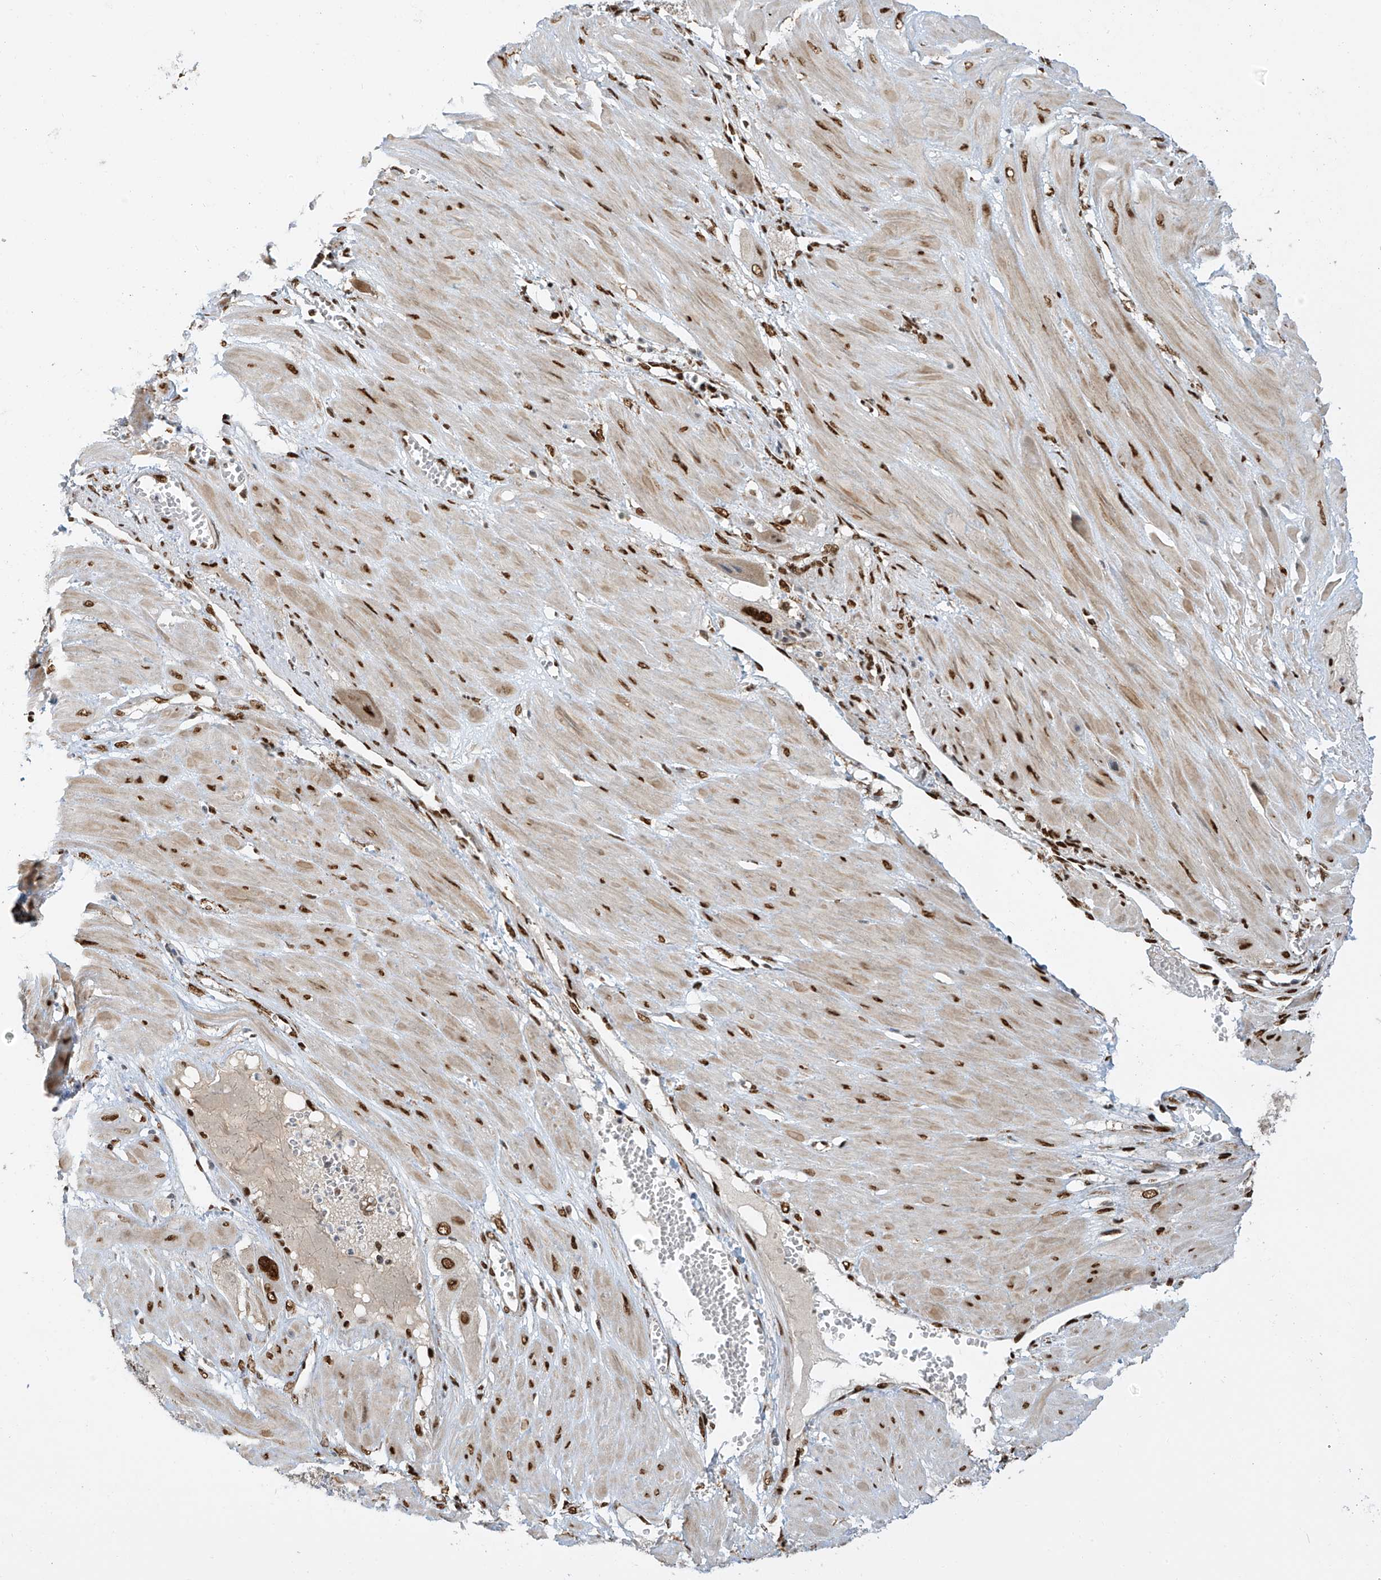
{"staining": {"intensity": "strong", "quantity": ">75%", "location": "nuclear"}, "tissue": "cervical cancer", "cell_type": "Tumor cells", "image_type": "cancer", "snomed": [{"axis": "morphology", "description": "Squamous cell carcinoma, NOS"}, {"axis": "topography", "description": "Cervix"}], "caption": "Tumor cells display high levels of strong nuclear expression in approximately >75% of cells in squamous cell carcinoma (cervical).", "gene": "PM20D2", "patient": {"sex": "female", "age": 34}}